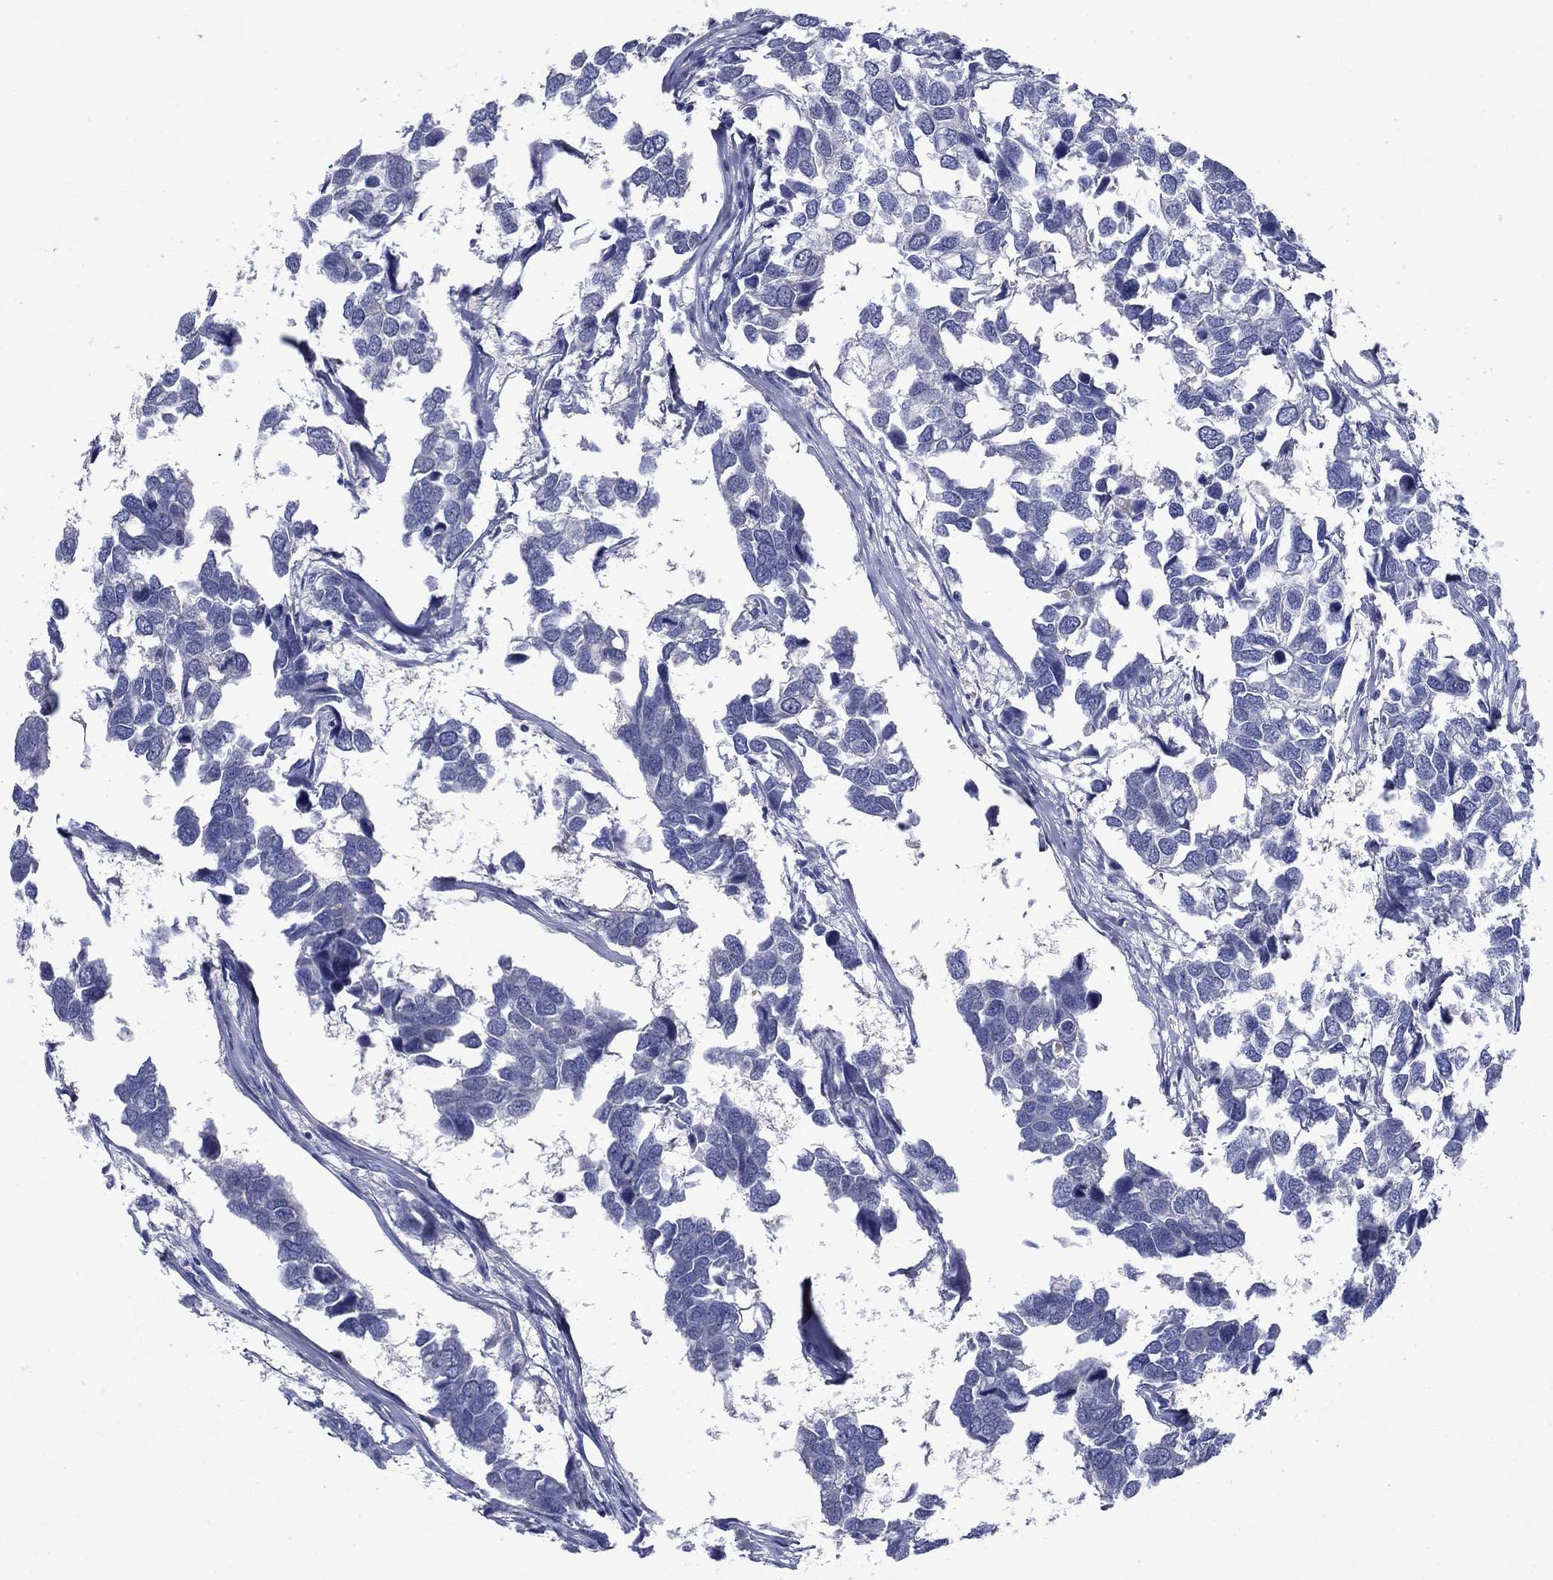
{"staining": {"intensity": "negative", "quantity": "none", "location": "none"}, "tissue": "breast cancer", "cell_type": "Tumor cells", "image_type": "cancer", "snomed": [{"axis": "morphology", "description": "Duct carcinoma"}, {"axis": "topography", "description": "Breast"}], "caption": "Breast cancer was stained to show a protein in brown. There is no significant positivity in tumor cells.", "gene": "SULT2B1", "patient": {"sex": "female", "age": 83}}